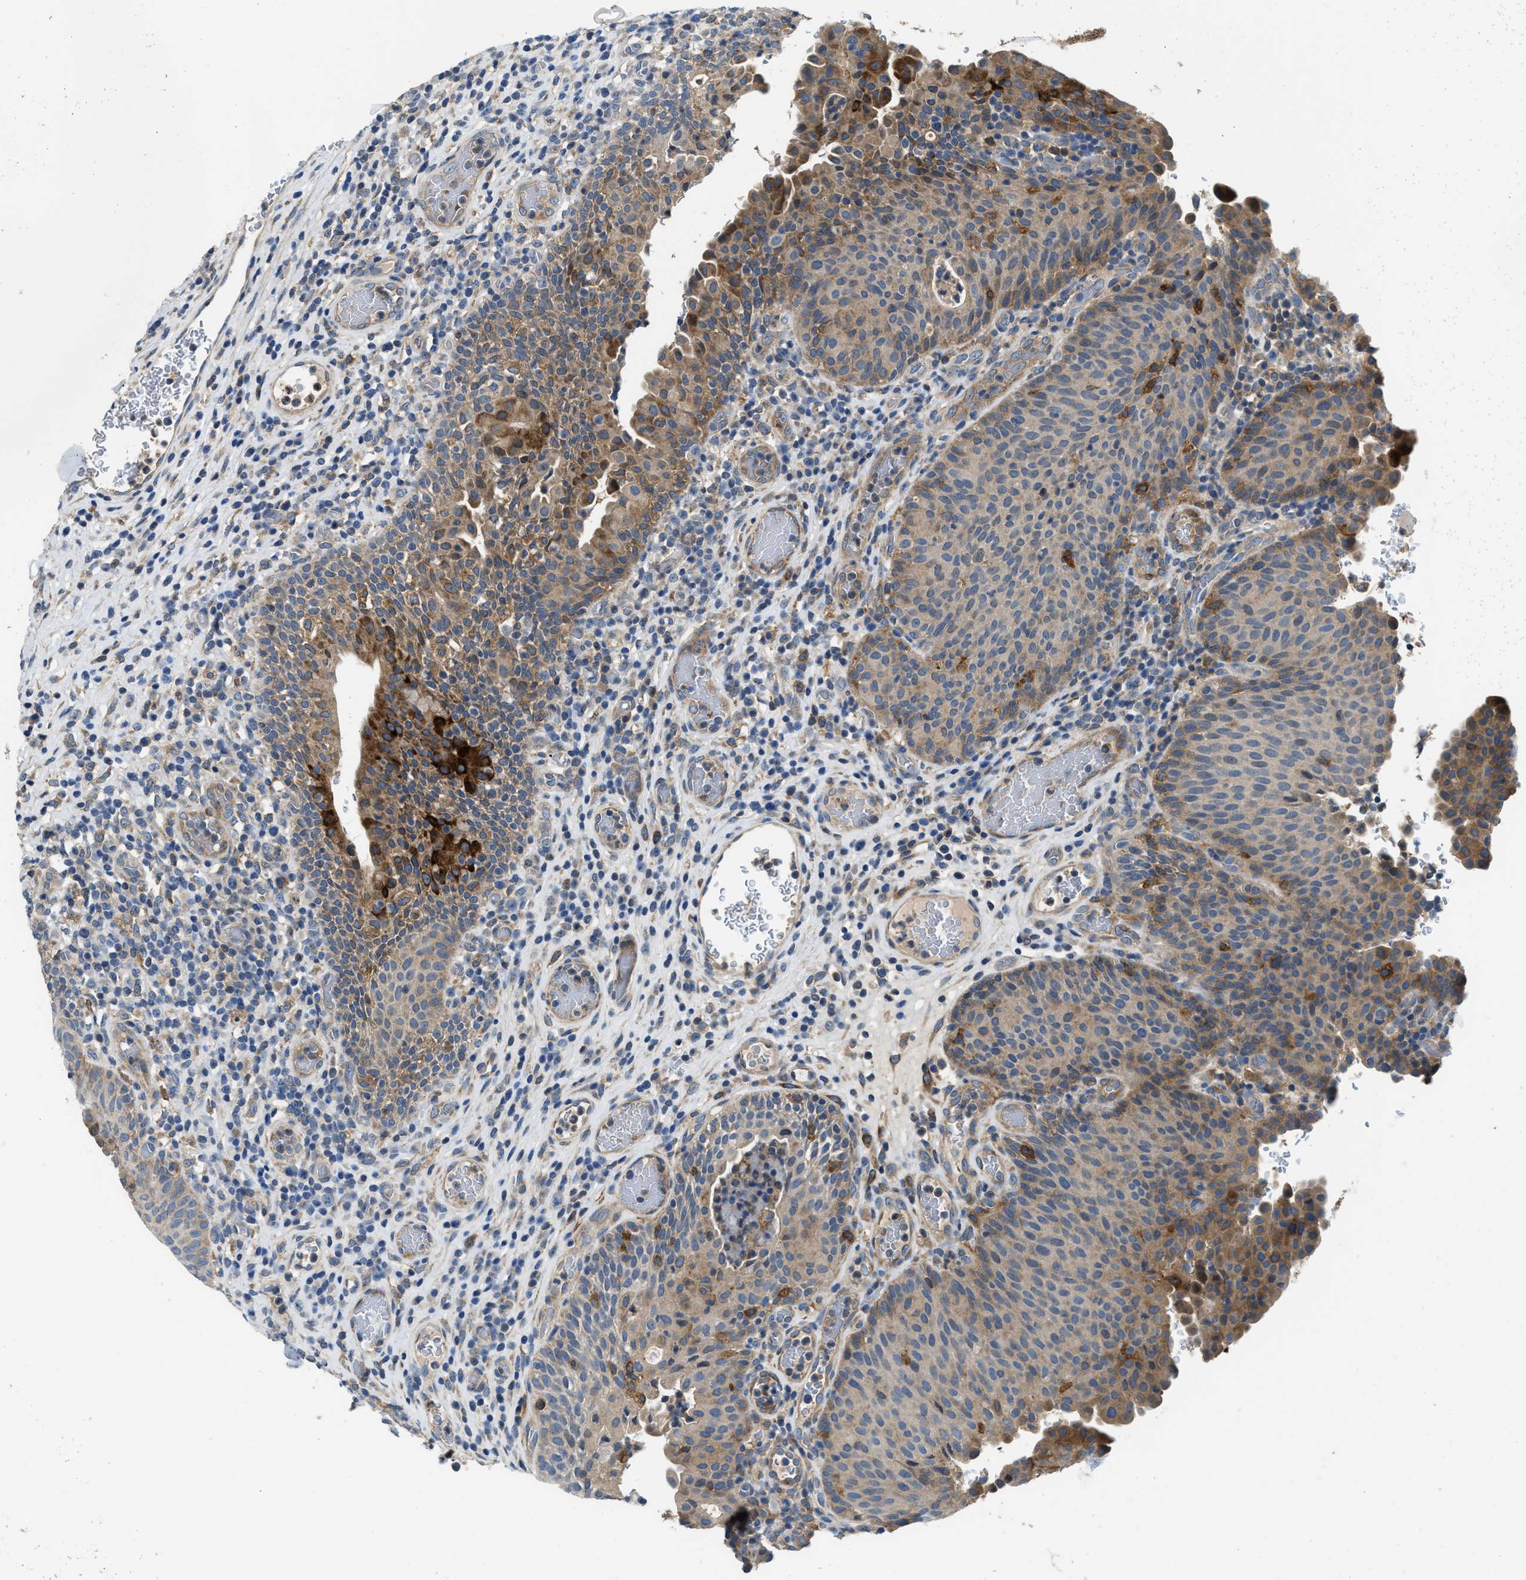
{"staining": {"intensity": "moderate", "quantity": "25%-75%", "location": "cytoplasmic/membranous"}, "tissue": "urothelial cancer", "cell_type": "Tumor cells", "image_type": "cancer", "snomed": [{"axis": "morphology", "description": "Urothelial carcinoma, Low grade"}, {"axis": "topography", "description": "Urinary bladder"}], "caption": "This is an image of immunohistochemistry (IHC) staining of urothelial cancer, which shows moderate positivity in the cytoplasmic/membranous of tumor cells.", "gene": "LPIN2", "patient": {"sex": "female", "age": 75}}